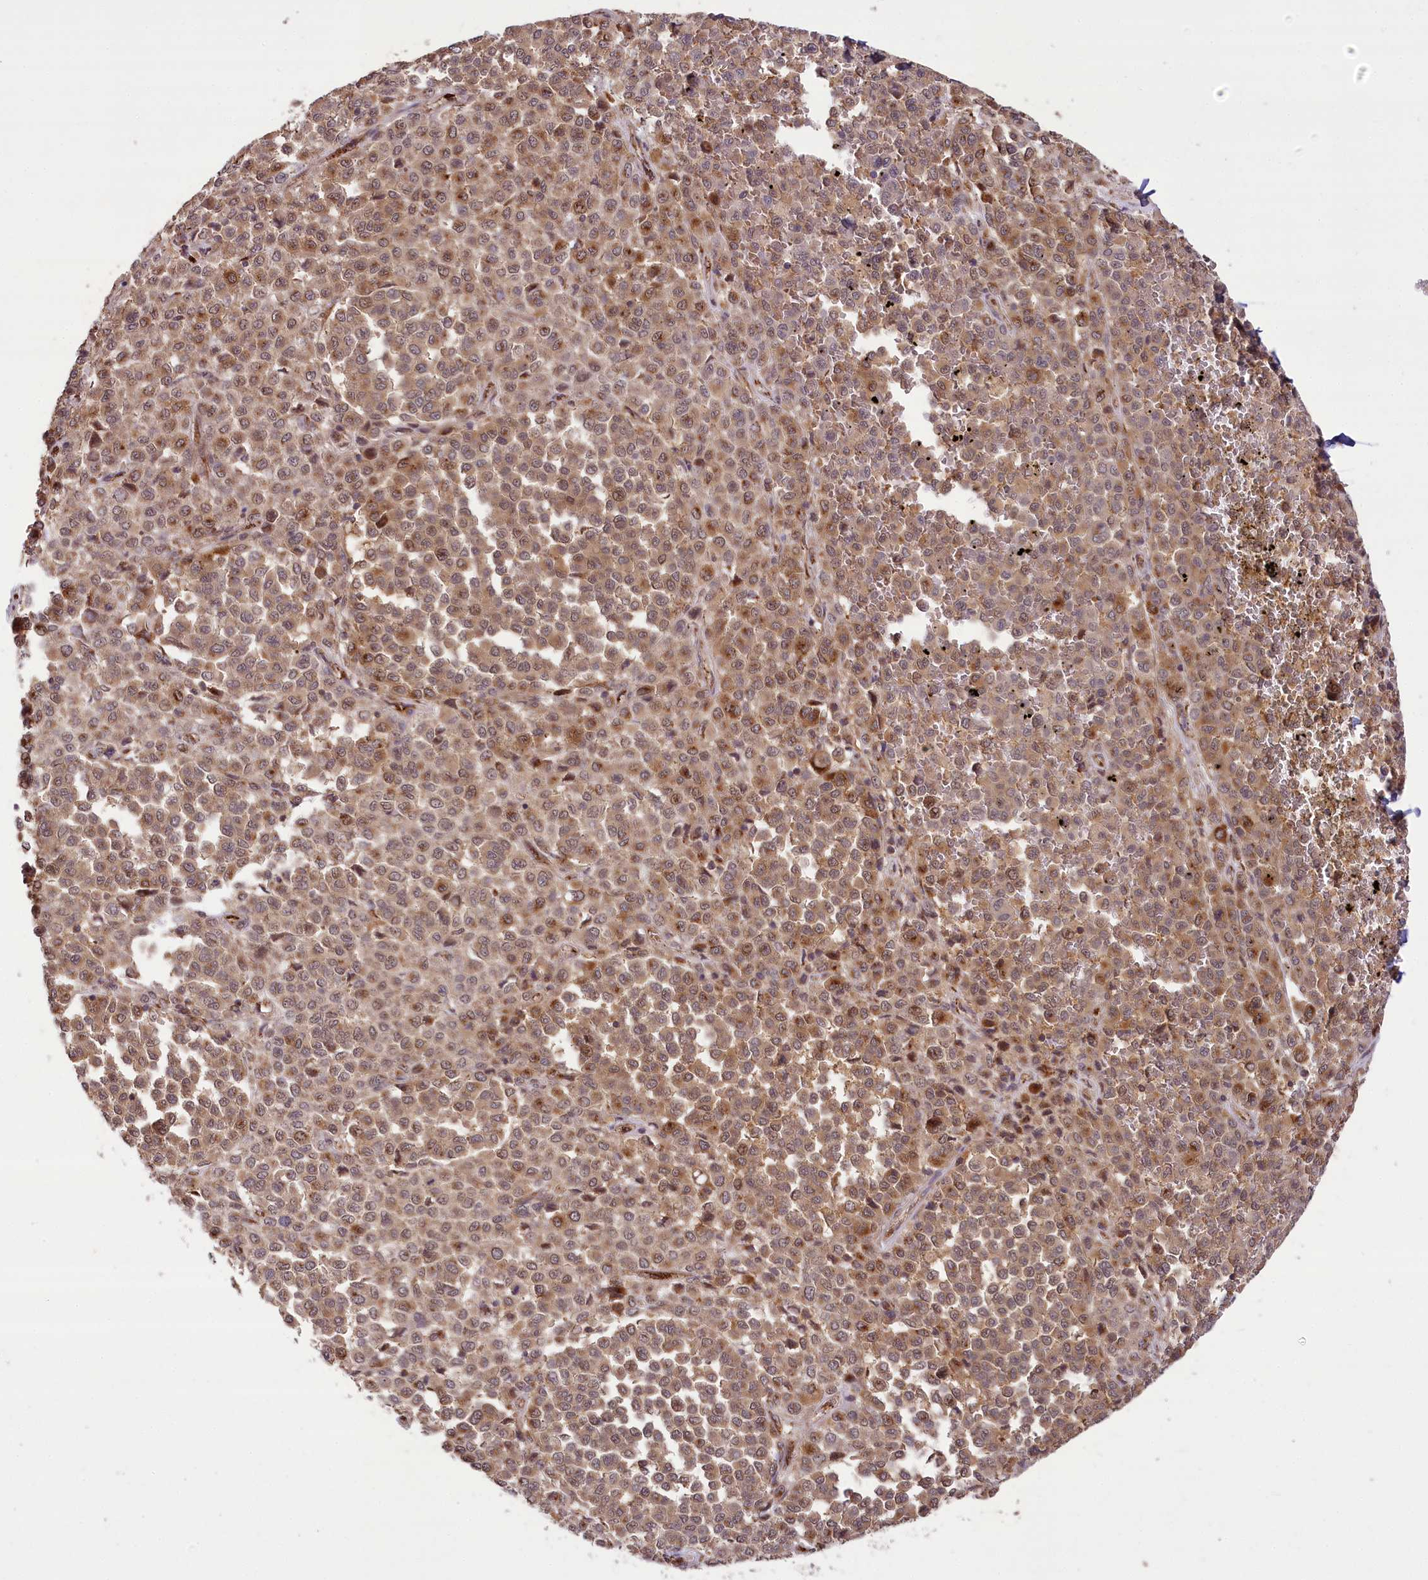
{"staining": {"intensity": "moderate", "quantity": ">75%", "location": "cytoplasmic/membranous,nuclear"}, "tissue": "melanoma", "cell_type": "Tumor cells", "image_type": "cancer", "snomed": [{"axis": "morphology", "description": "Malignant melanoma, Metastatic site"}, {"axis": "topography", "description": "Pancreas"}], "caption": "An image of melanoma stained for a protein reveals moderate cytoplasmic/membranous and nuclear brown staining in tumor cells.", "gene": "CARD19", "patient": {"sex": "female", "age": 30}}